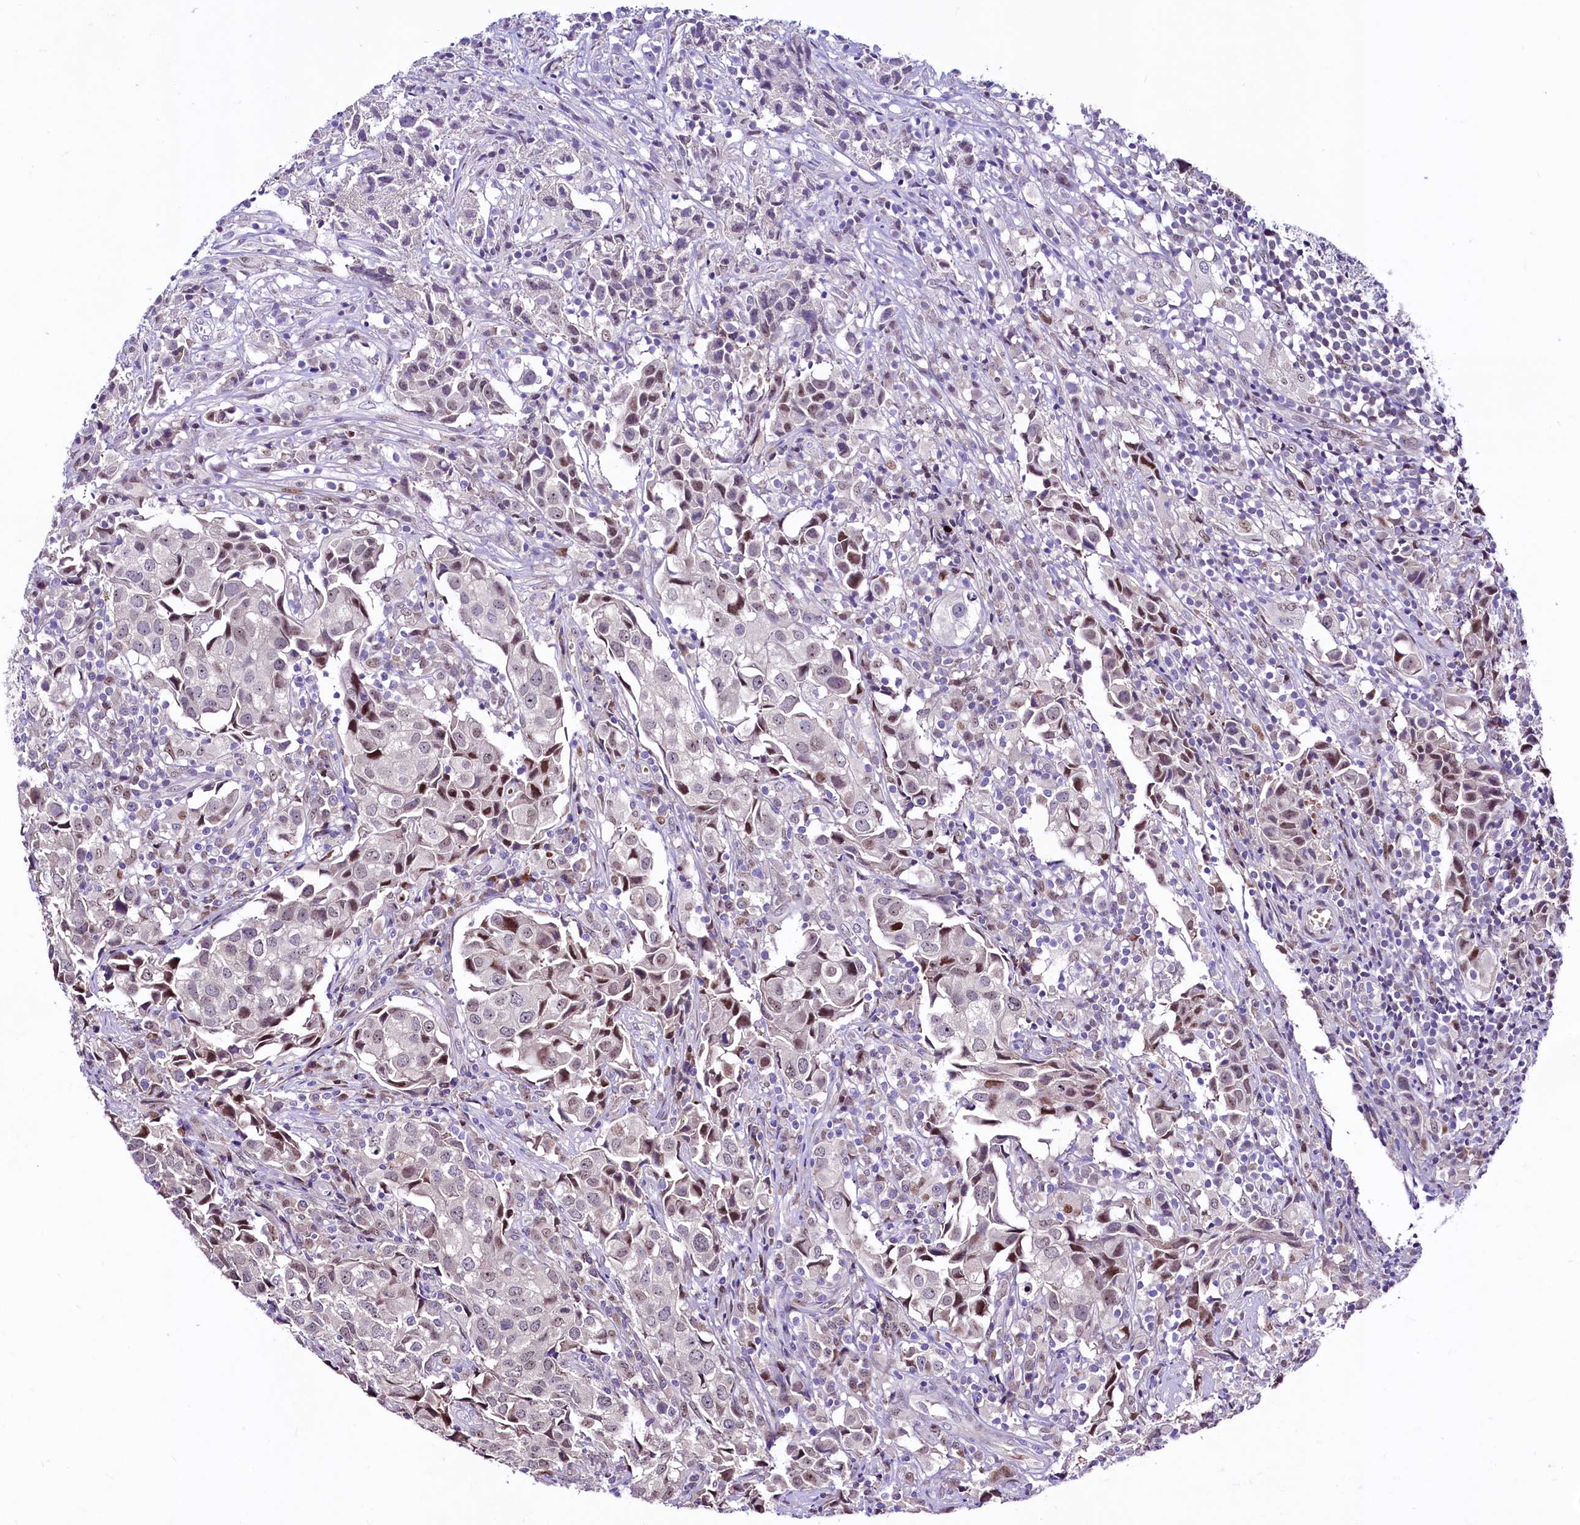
{"staining": {"intensity": "moderate", "quantity": "<25%", "location": "nuclear"}, "tissue": "urothelial cancer", "cell_type": "Tumor cells", "image_type": "cancer", "snomed": [{"axis": "morphology", "description": "Urothelial carcinoma, High grade"}, {"axis": "topography", "description": "Urinary bladder"}], "caption": "The photomicrograph displays immunohistochemical staining of urothelial cancer. There is moderate nuclear positivity is seen in approximately <25% of tumor cells.", "gene": "LEUTX", "patient": {"sex": "female", "age": 75}}